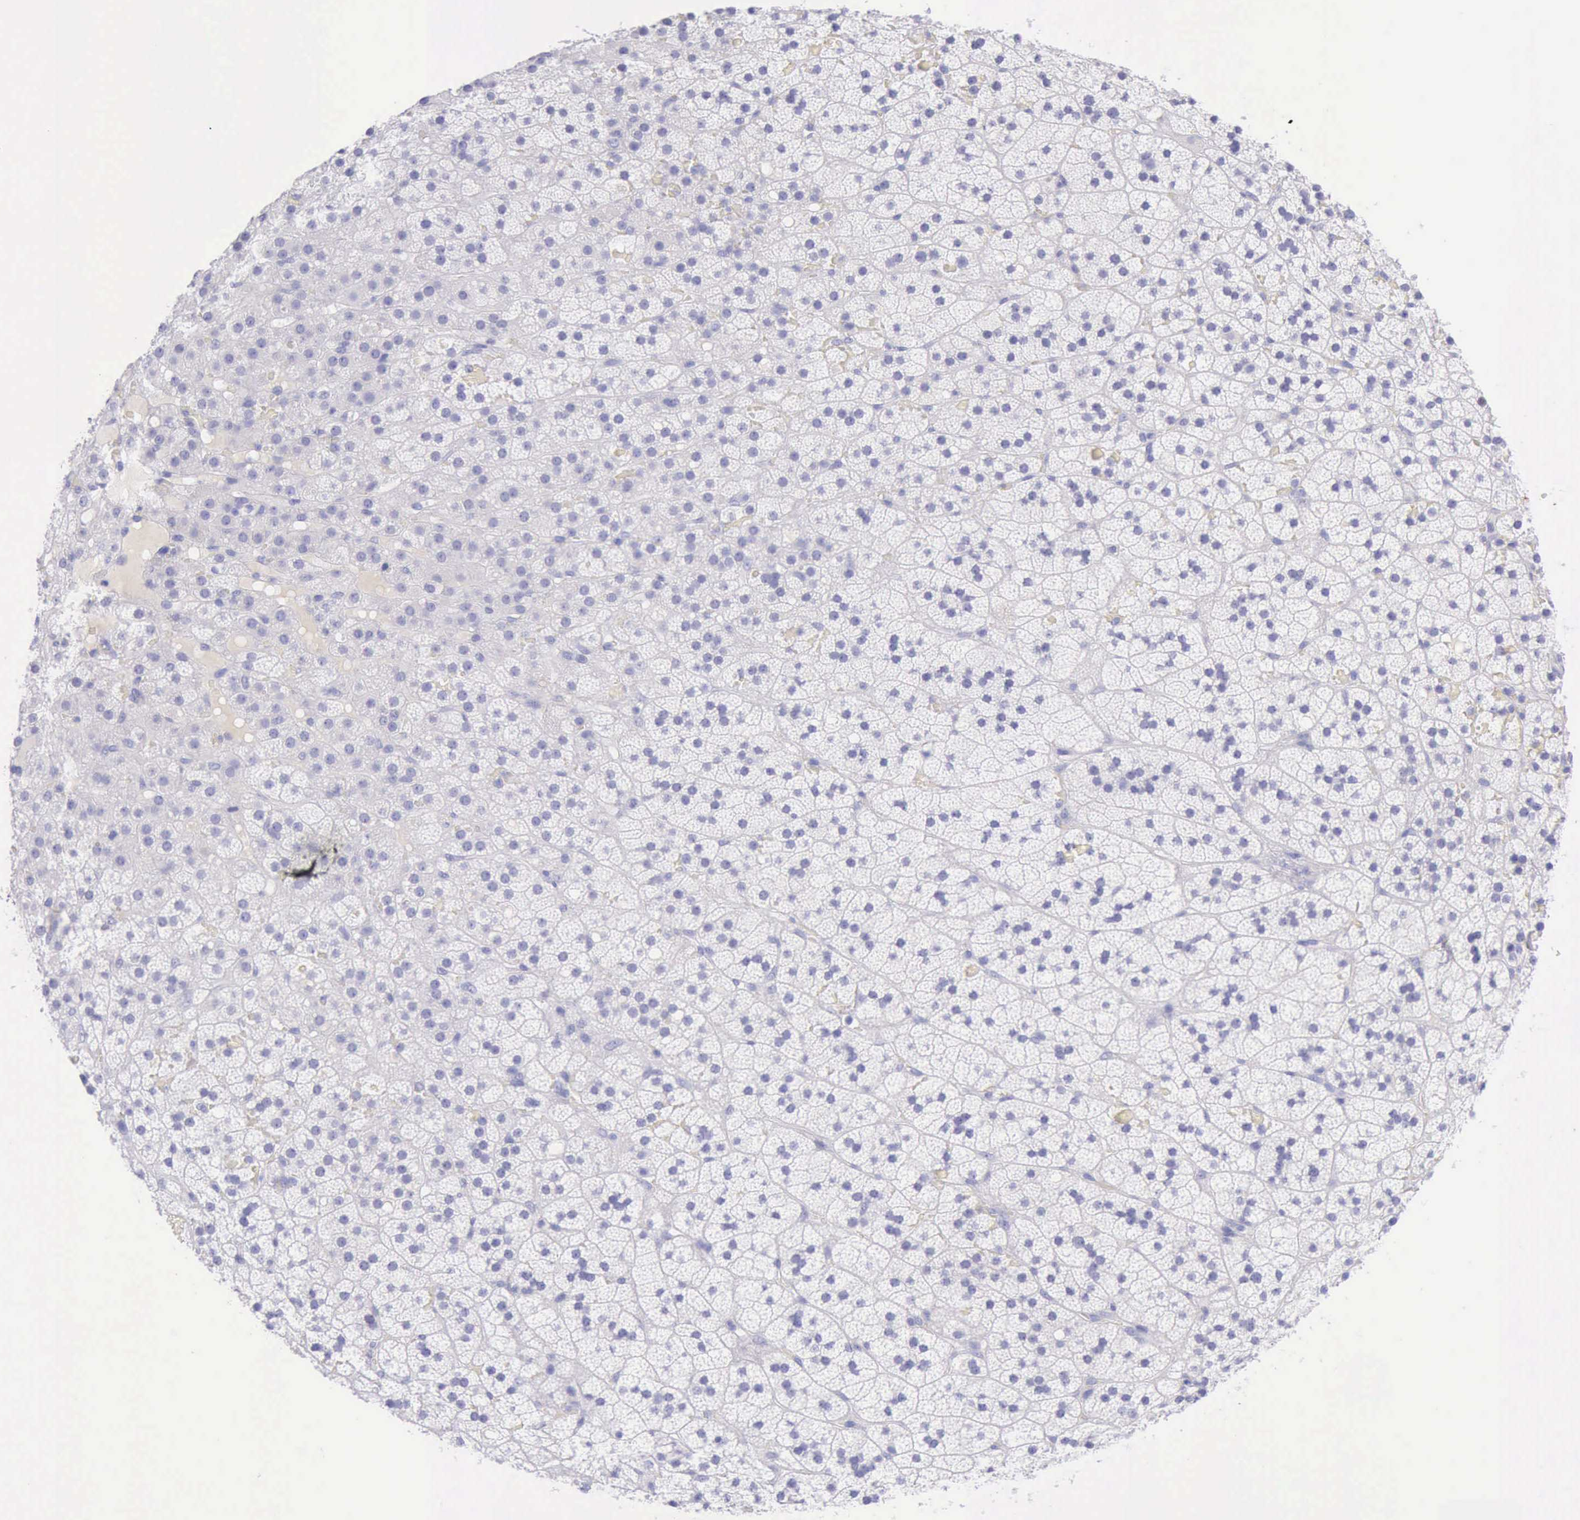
{"staining": {"intensity": "negative", "quantity": "none", "location": "none"}, "tissue": "adrenal gland", "cell_type": "Glandular cells", "image_type": "normal", "snomed": [{"axis": "morphology", "description": "Normal tissue, NOS"}, {"axis": "topography", "description": "Adrenal gland"}], "caption": "Glandular cells are negative for protein expression in normal human adrenal gland. (DAB immunohistochemistry (IHC), high magnification).", "gene": "KRT8", "patient": {"sex": "male", "age": 35}}